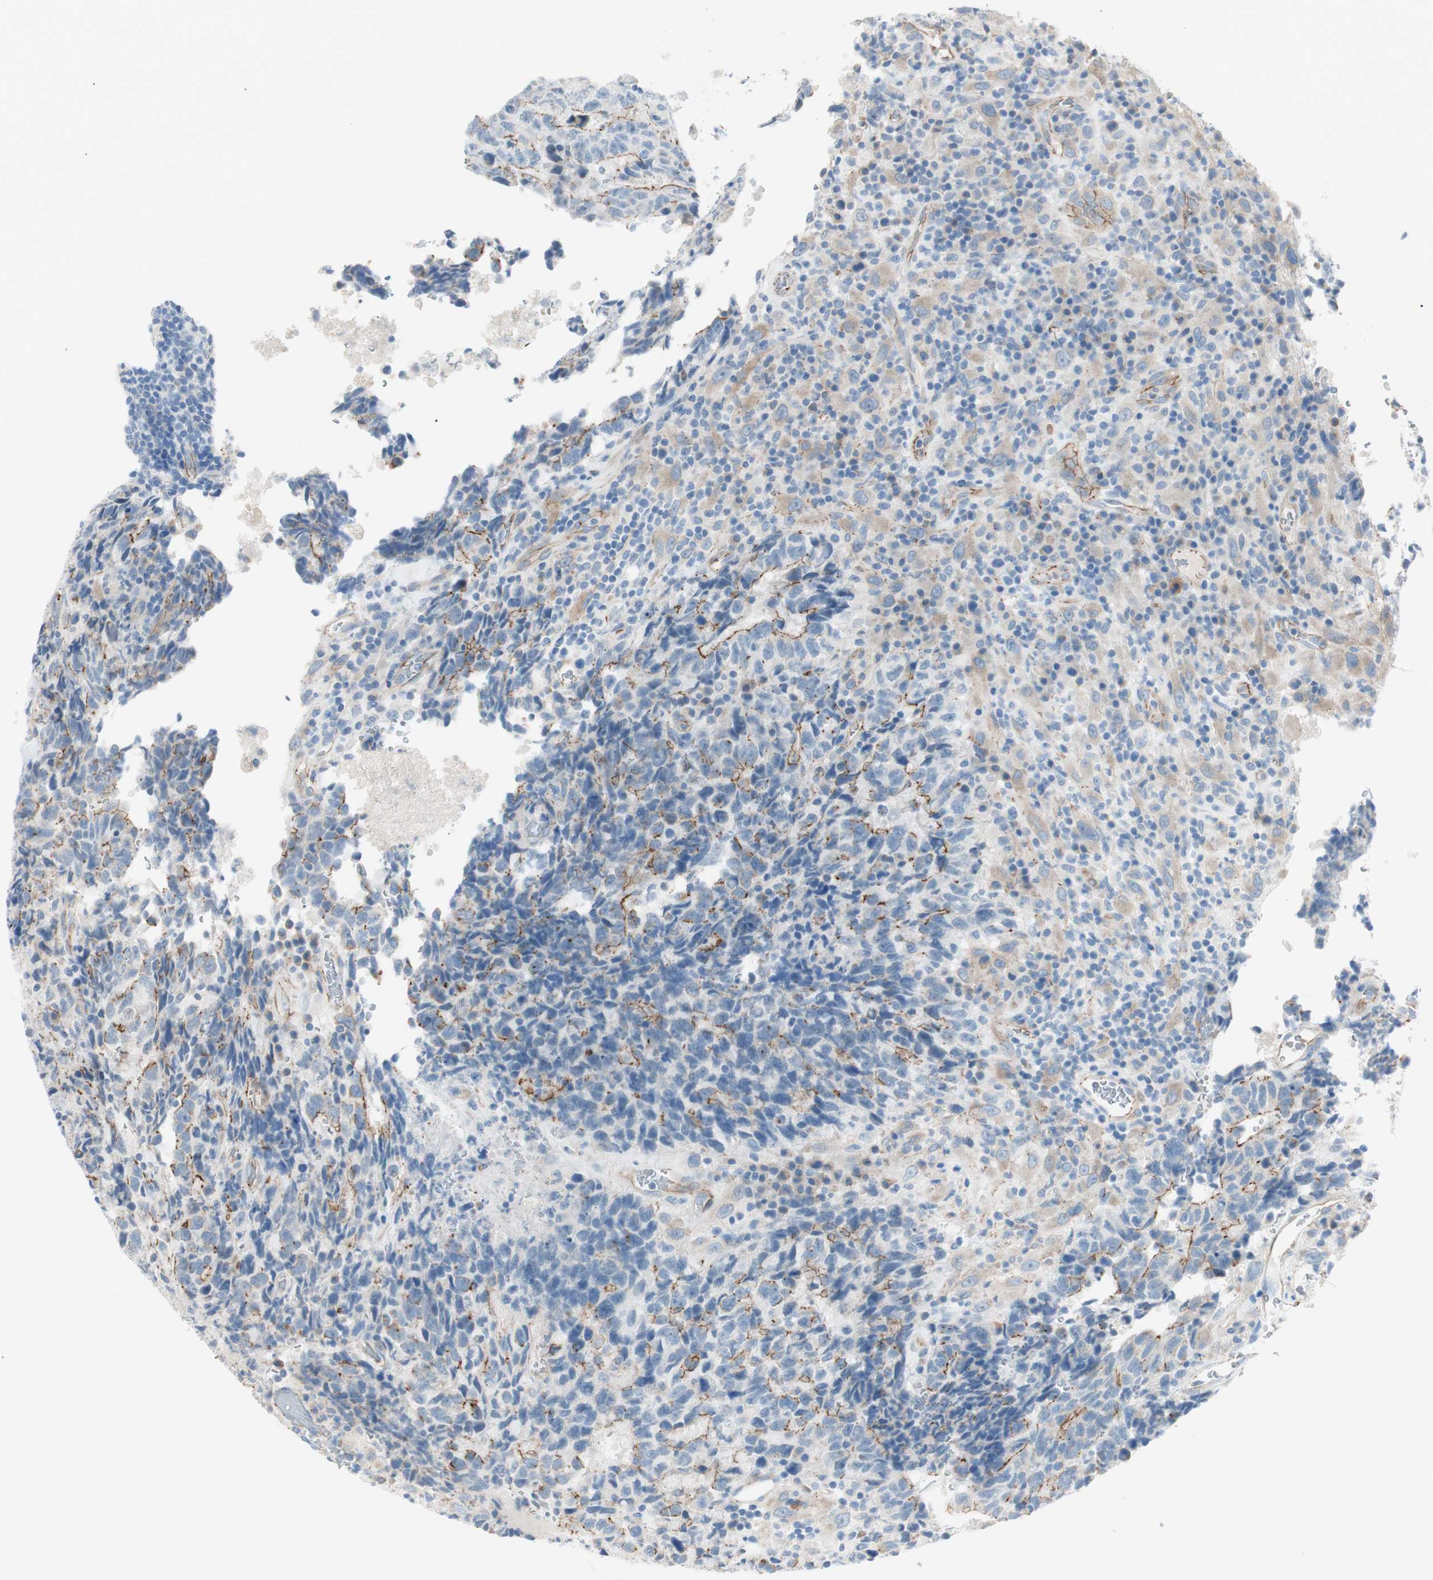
{"staining": {"intensity": "weak", "quantity": "25%-75%", "location": "cytoplasmic/membranous"}, "tissue": "testis cancer", "cell_type": "Tumor cells", "image_type": "cancer", "snomed": [{"axis": "morphology", "description": "Necrosis, NOS"}, {"axis": "morphology", "description": "Carcinoma, Embryonal, NOS"}, {"axis": "topography", "description": "Testis"}], "caption": "Weak cytoplasmic/membranous protein expression is present in about 25%-75% of tumor cells in testis cancer (embryonal carcinoma).", "gene": "TJP1", "patient": {"sex": "male", "age": 19}}